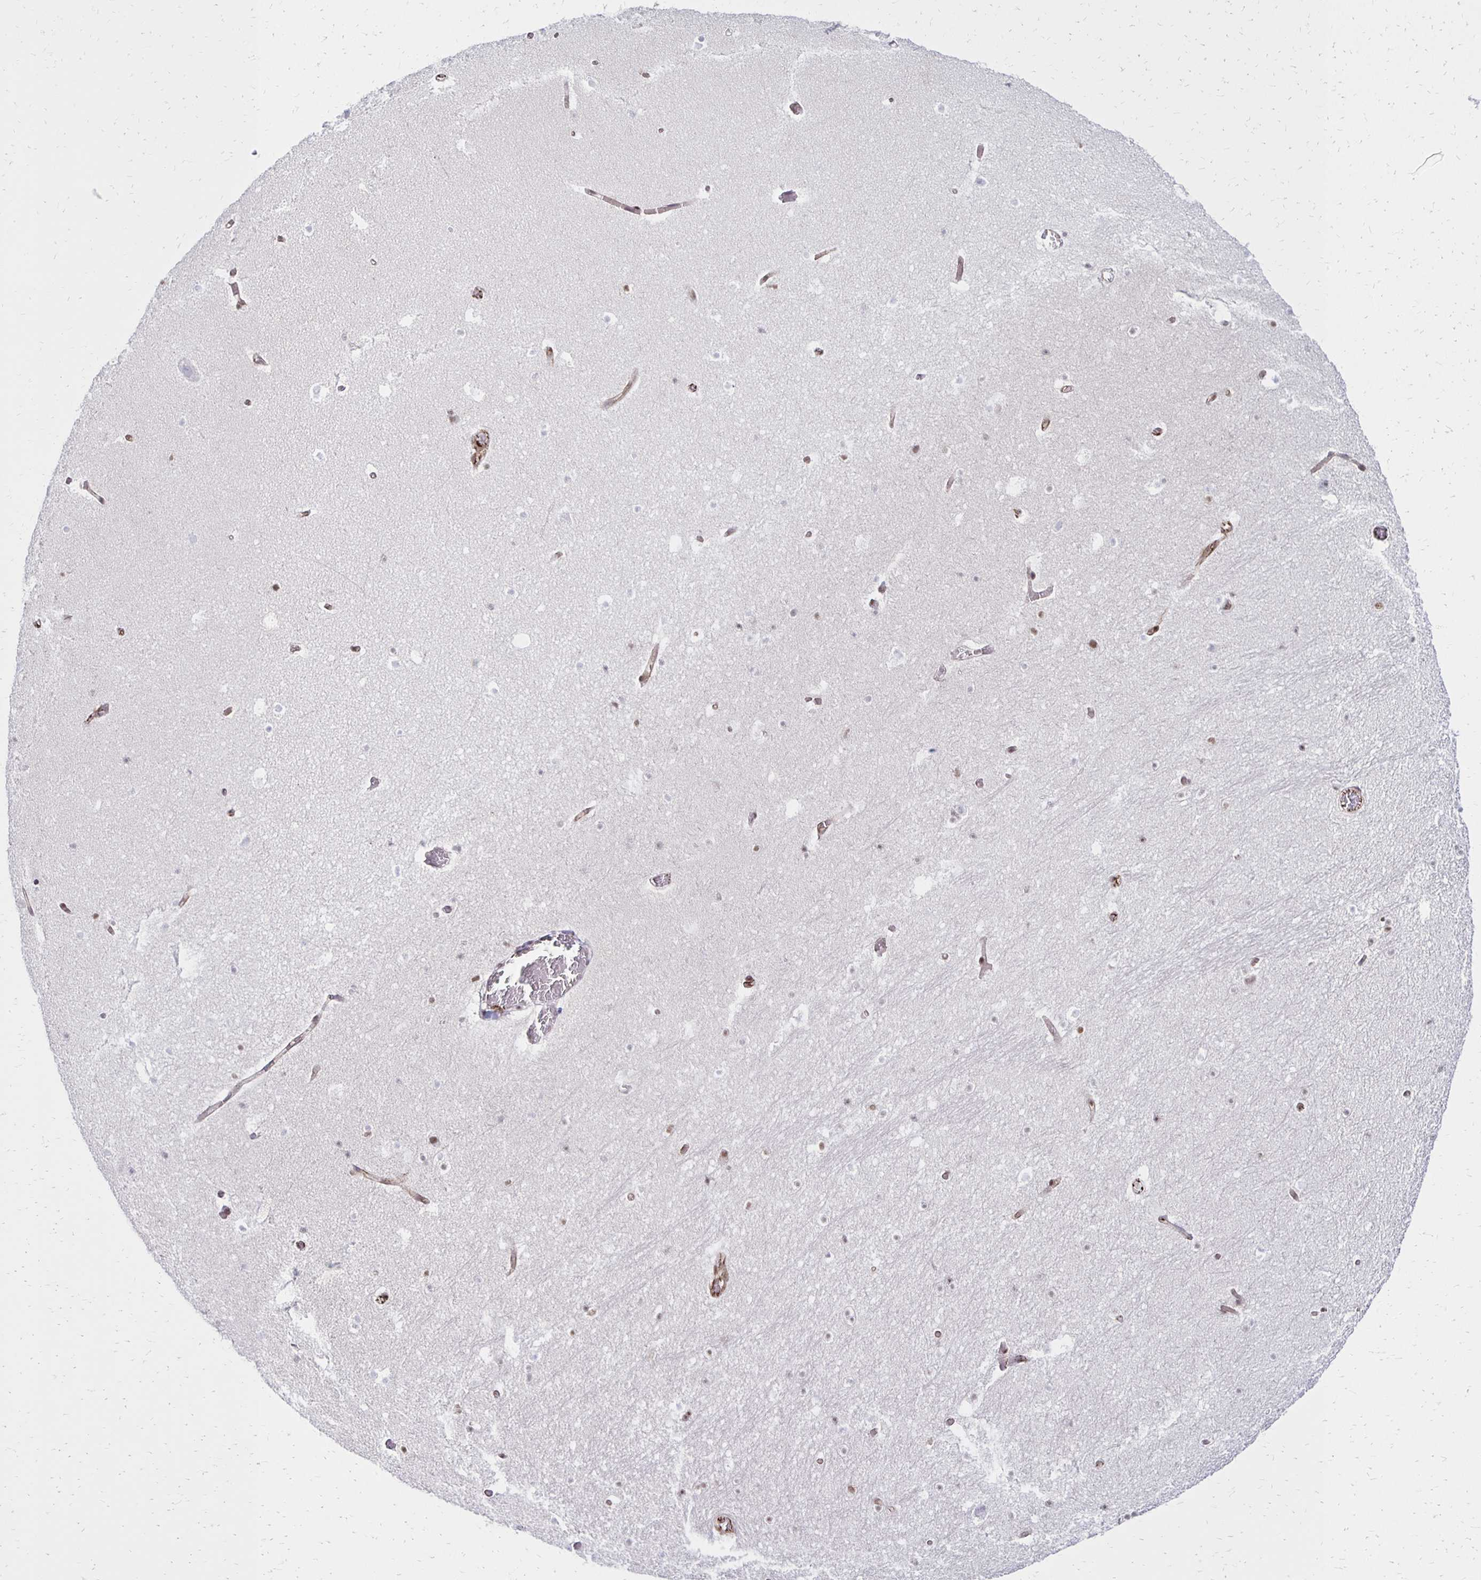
{"staining": {"intensity": "negative", "quantity": "none", "location": "none"}, "tissue": "hippocampus", "cell_type": "Glial cells", "image_type": "normal", "snomed": [{"axis": "morphology", "description": "Normal tissue, NOS"}, {"axis": "topography", "description": "Hippocampus"}], "caption": "Protein analysis of unremarkable hippocampus exhibits no significant expression in glial cells. Brightfield microscopy of IHC stained with DAB (brown) and hematoxylin (blue), captured at high magnification.", "gene": "DDB2", "patient": {"sex": "male", "age": 26}}